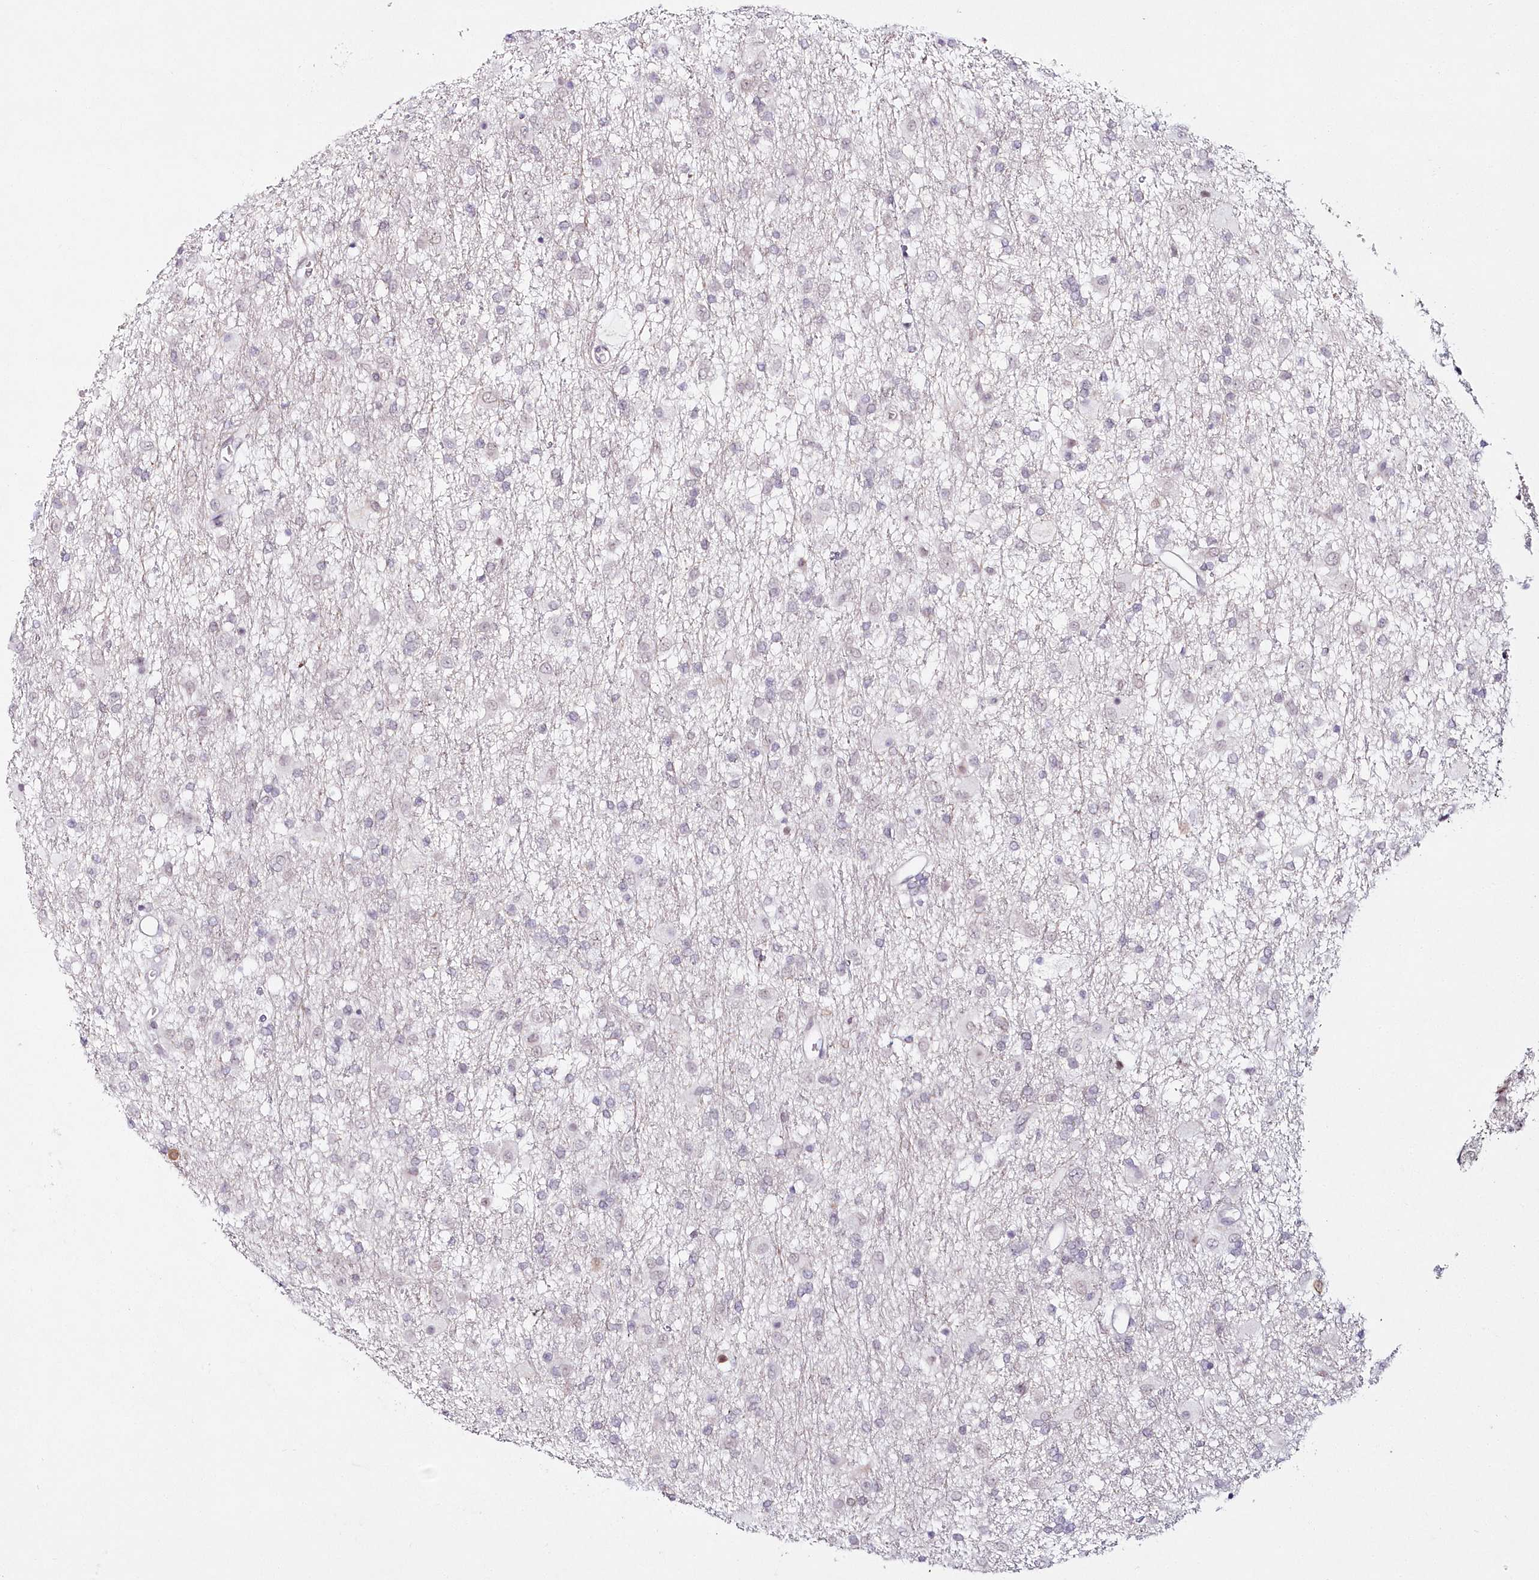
{"staining": {"intensity": "negative", "quantity": "none", "location": "none"}, "tissue": "glioma", "cell_type": "Tumor cells", "image_type": "cancer", "snomed": [{"axis": "morphology", "description": "Glioma, malignant, Low grade"}, {"axis": "topography", "description": "Brain"}], "caption": "This micrograph is of malignant glioma (low-grade) stained with IHC to label a protein in brown with the nuclei are counter-stained blue. There is no expression in tumor cells.", "gene": "HYCC2", "patient": {"sex": "male", "age": 65}}